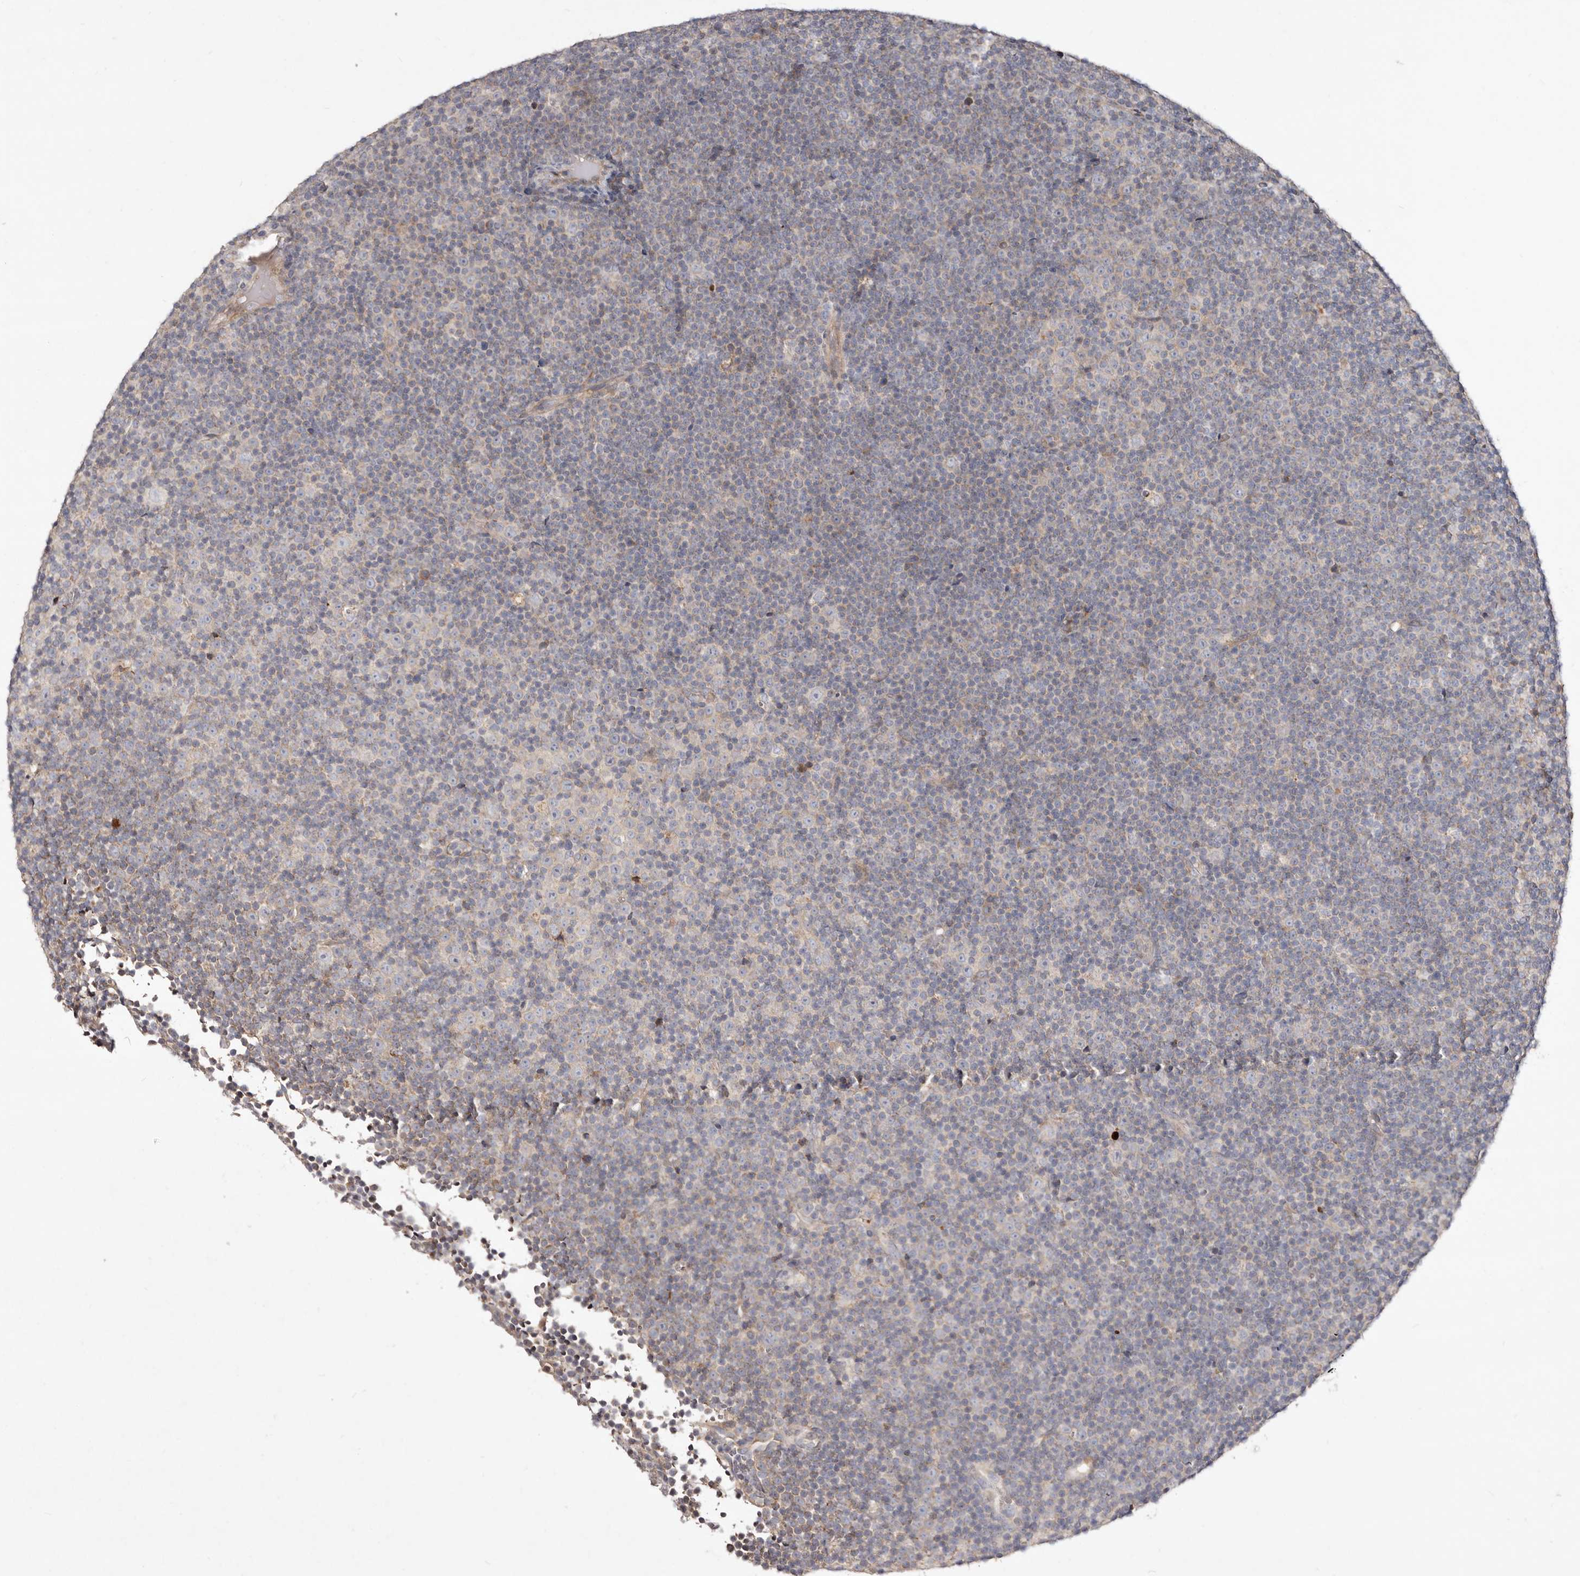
{"staining": {"intensity": "negative", "quantity": "none", "location": "none"}, "tissue": "lymphoma", "cell_type": "Tumor cells", "image_type": "cancer", "snomed": [{"axis": "morphology", "description": "Malignant lymphoma, non-Hodgkin's type, Low grade"}, {"axis": "topography", "description": "Lymph node"}], "caption": "Immunohistochemistry (IHC) photomicrograph of neoplastic tissue: lymphoma stained with DAB (3,3'-diaminobenzidine) exhibits no significant protein expression in tumor cells. (Brightfield microscopy of DAB immunohistochemistry at high magnification).", "gene": "SLC25A20", "patient": {"sex": "female", "age": 67}}